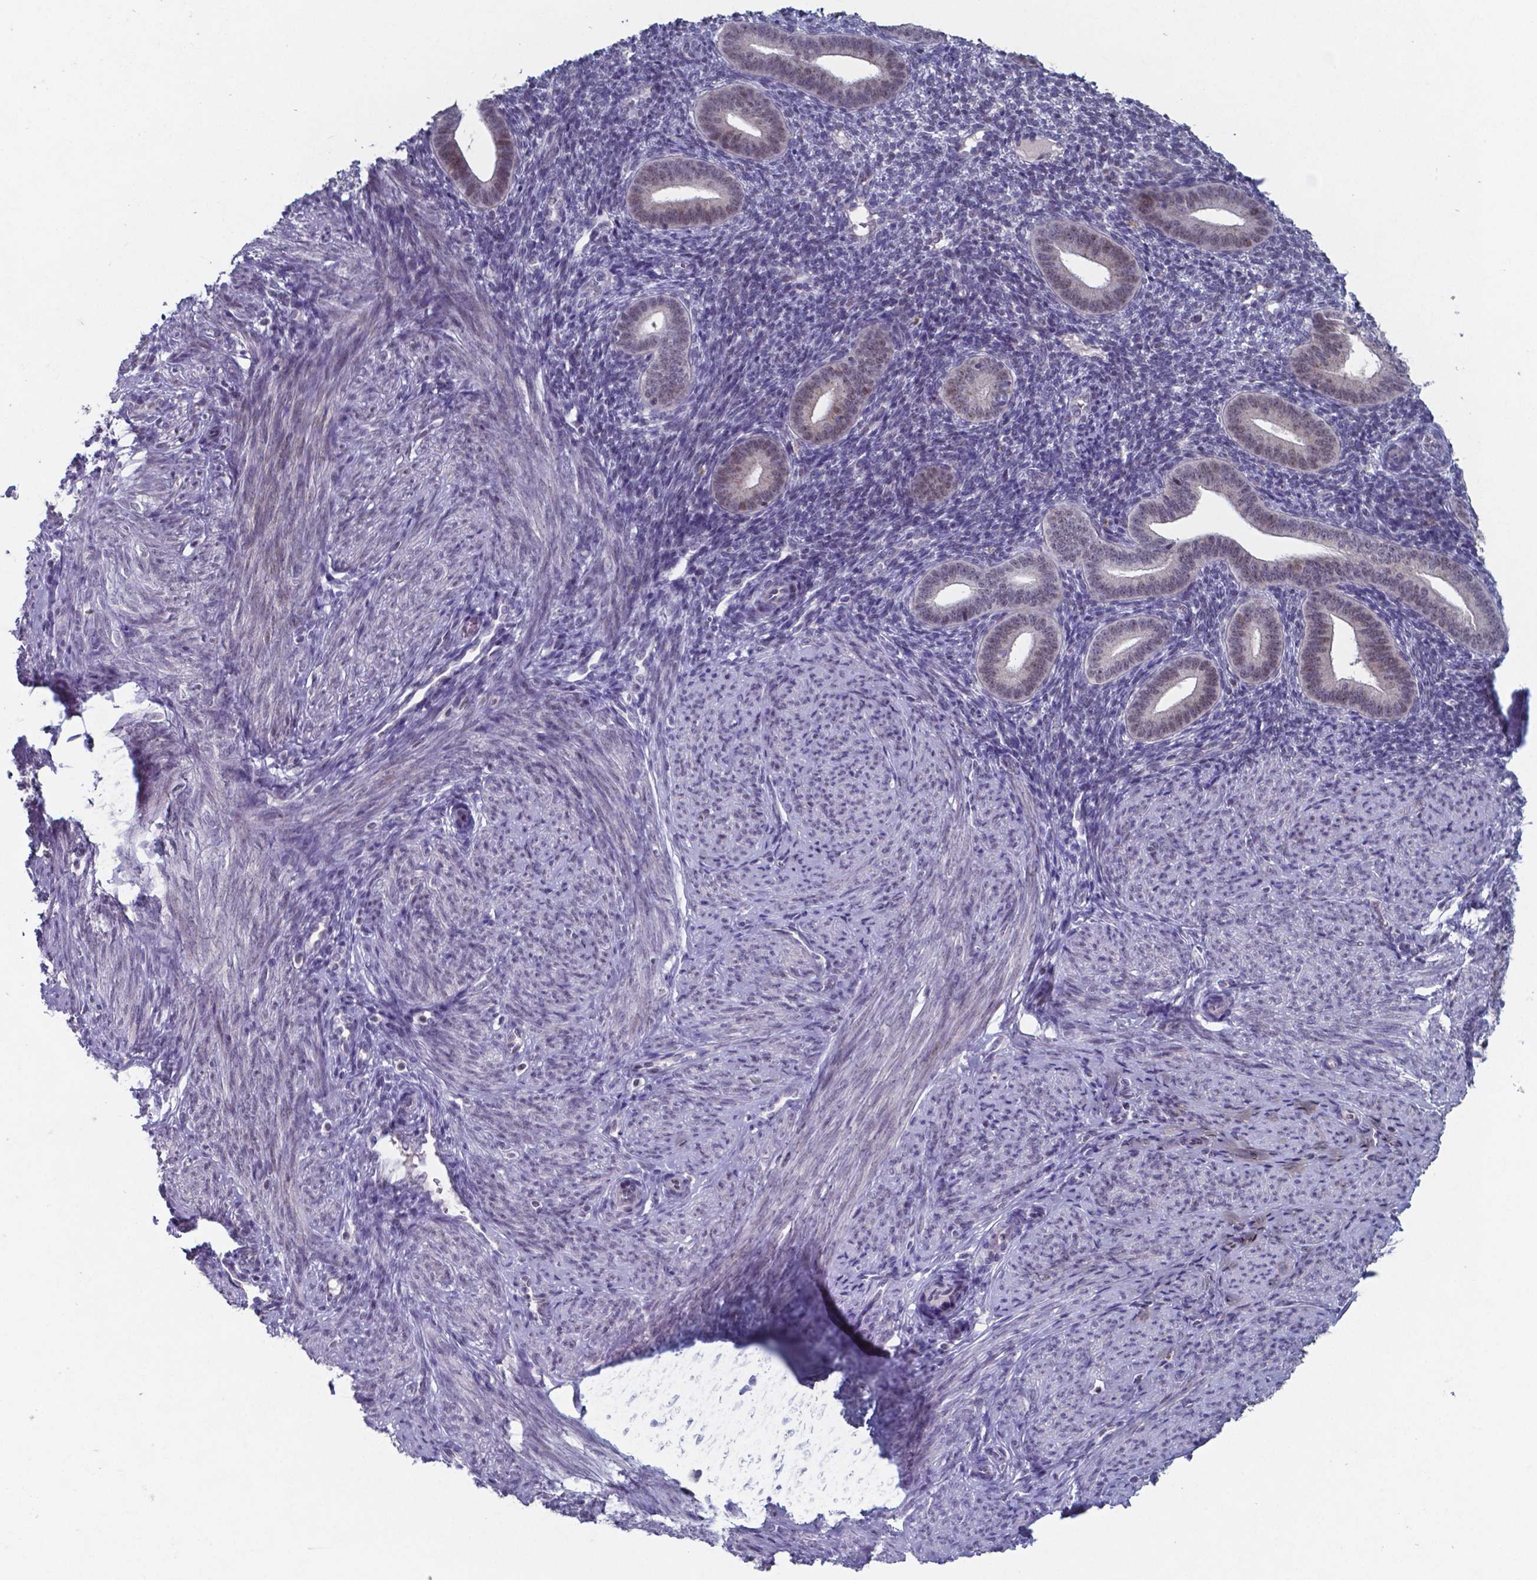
{"staining": {"intensity": "negative", "quantity": "none", "location": "none"}, "tissue": "endometrium", "cell_type": "Cells in endometrial stroma", "image_type": "normal", "snomed": [{"axis": "morphology", "description": "Normal tissue, NOS"}, {"axis": "topography", "description": "Endometrium"}], "caption": "Endometrium was stained to show a protein in brown. There is no significant expression in cells in endometrial stroma. (DAB immunohistochemistry visualized using brightfield microscopy, high magnification).", "gene": "TDP2", "patient": {"sex": "female", "age": 40}}